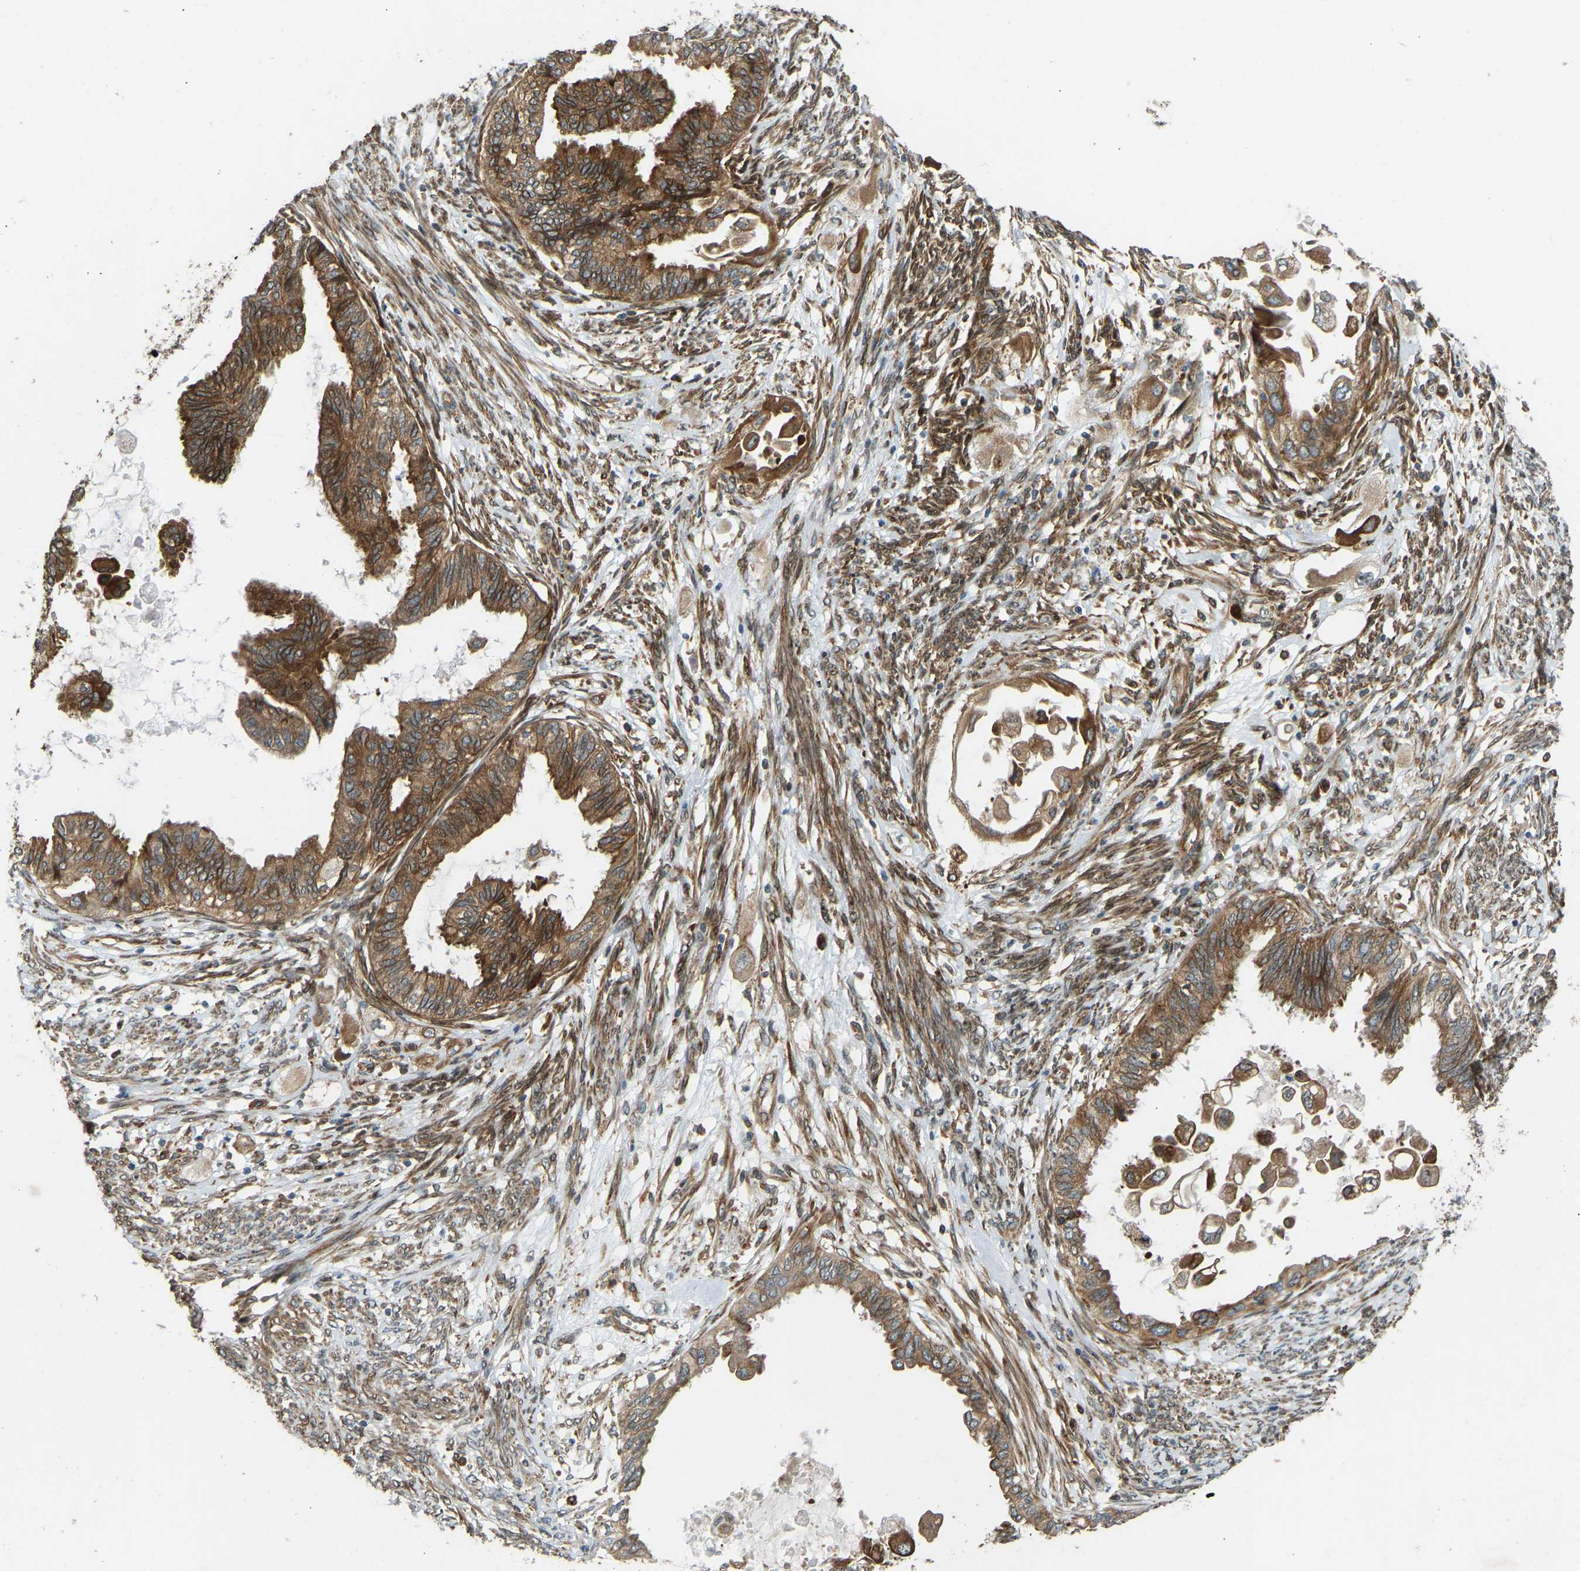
{"staining": {"intensity": "strong", "quantity": ">75%", "location": "cytoplasmic/membranous"}, "tissue": "cervical cancer", "cell_type": "Tumor cells", "image_type": "cancer", "snomed": [{"axis": "morphology", "description": "Normal tissue, NOS"}, {"axis": "morphology", "description": "Adenocarcinoma, NOS"}, {"axis": "topography", "description": "Cervix"}, {"axis": "topography", "description": "Endometrium"}], "caption": "Strong cytoplasmic/membranous protein positivity is seen in approximately >75% of tumor cells in cervical cancer. The staining was performed using DAB to visualize the protein expression in brown, while the nuclei were stained in blue with hematoxylin (Magnification: 20x).", "gene": "OS9", "patient": {"sex": "female", "age": 86}}